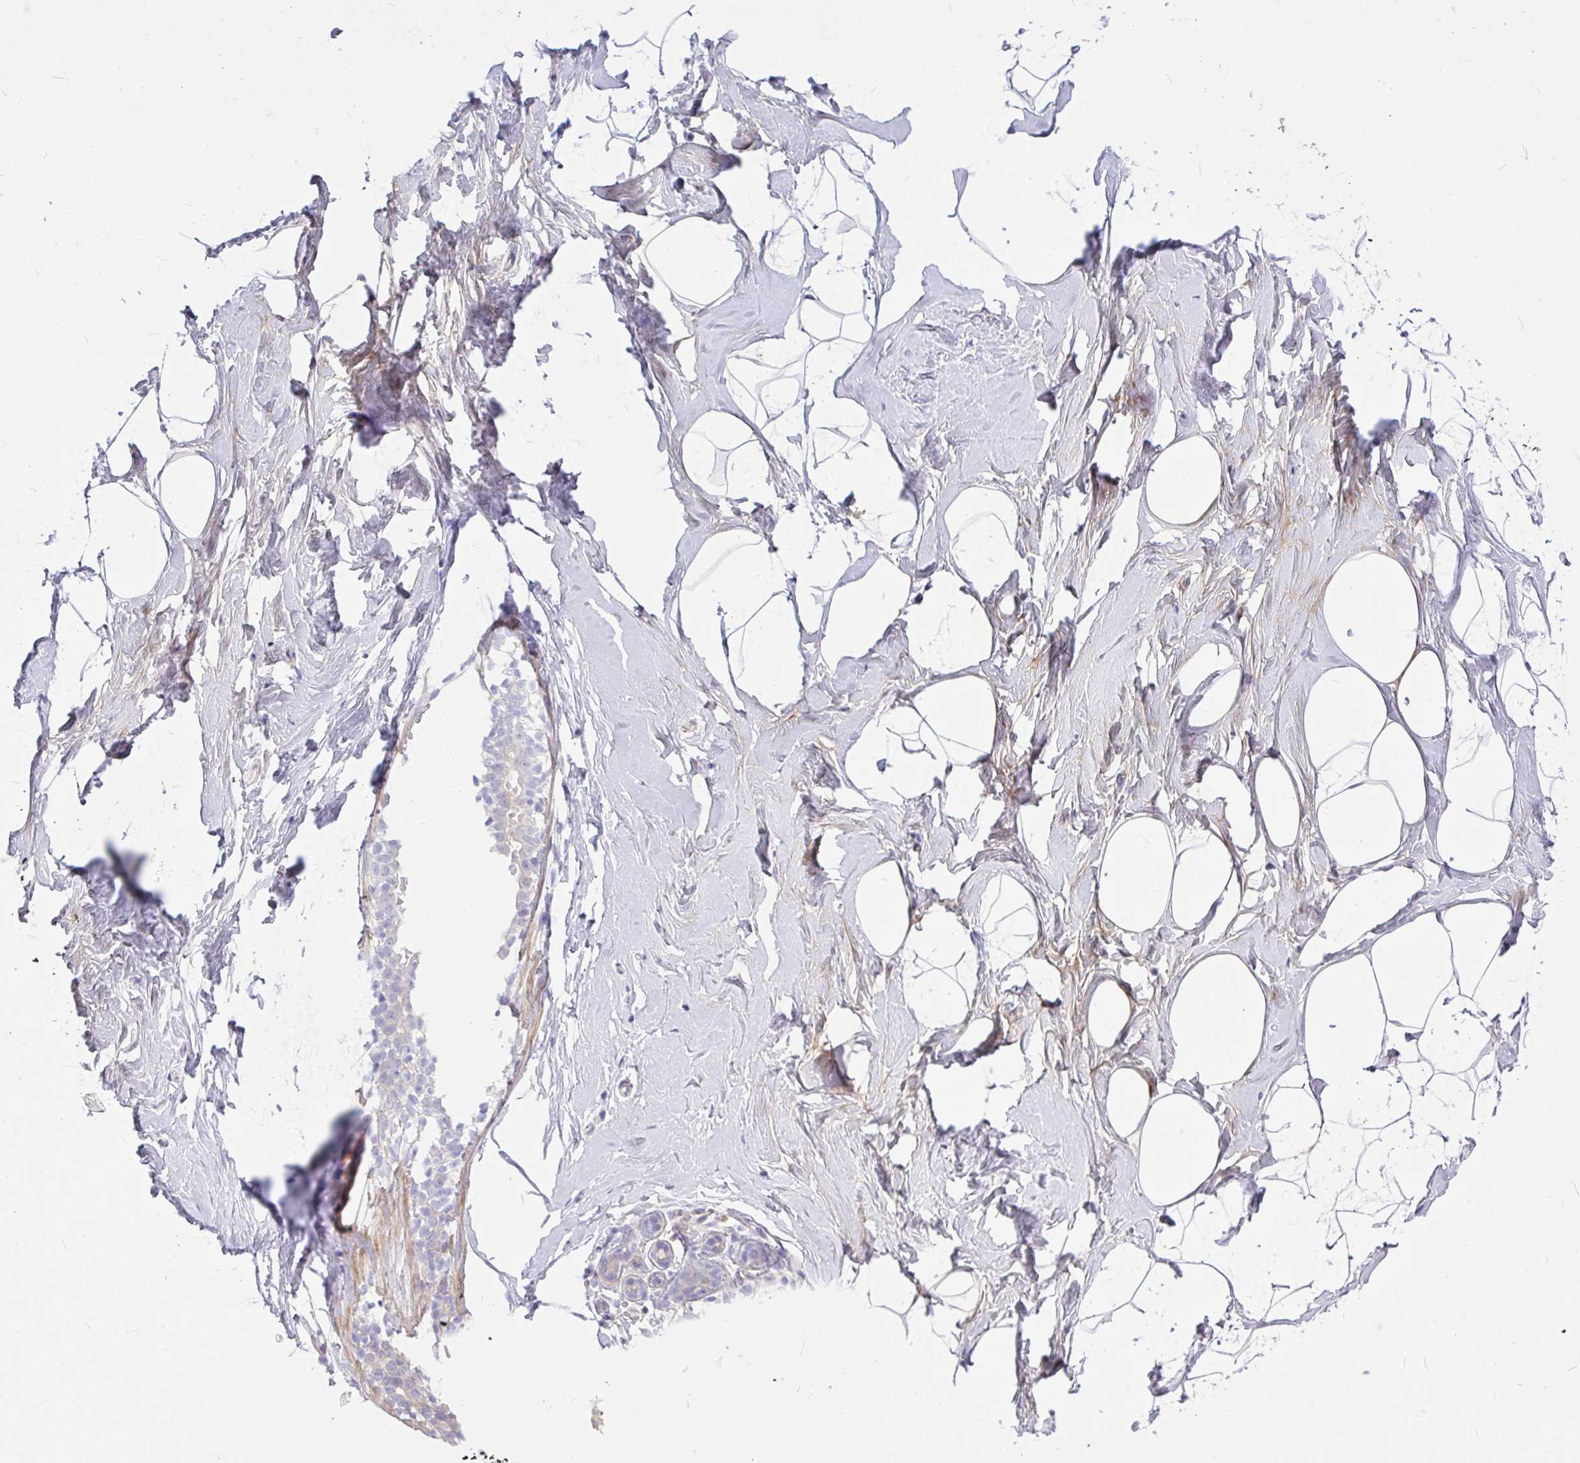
{"staining": {"intensity": "negative", "quantity": "none", "location": "none"}, "tissue": "breast", "cell_type": "Adipocytes", "image_type": "normal", "snomed": [{"axis": "morphology", "description": "Normal tissue, NOS"}, {"axis": "topography", "description": "Breast"}], "caption": "There is no significant staining in adipocytes of breast.", "gene": "MOCS1", "patient": {"sex": "female", "age": 32}}